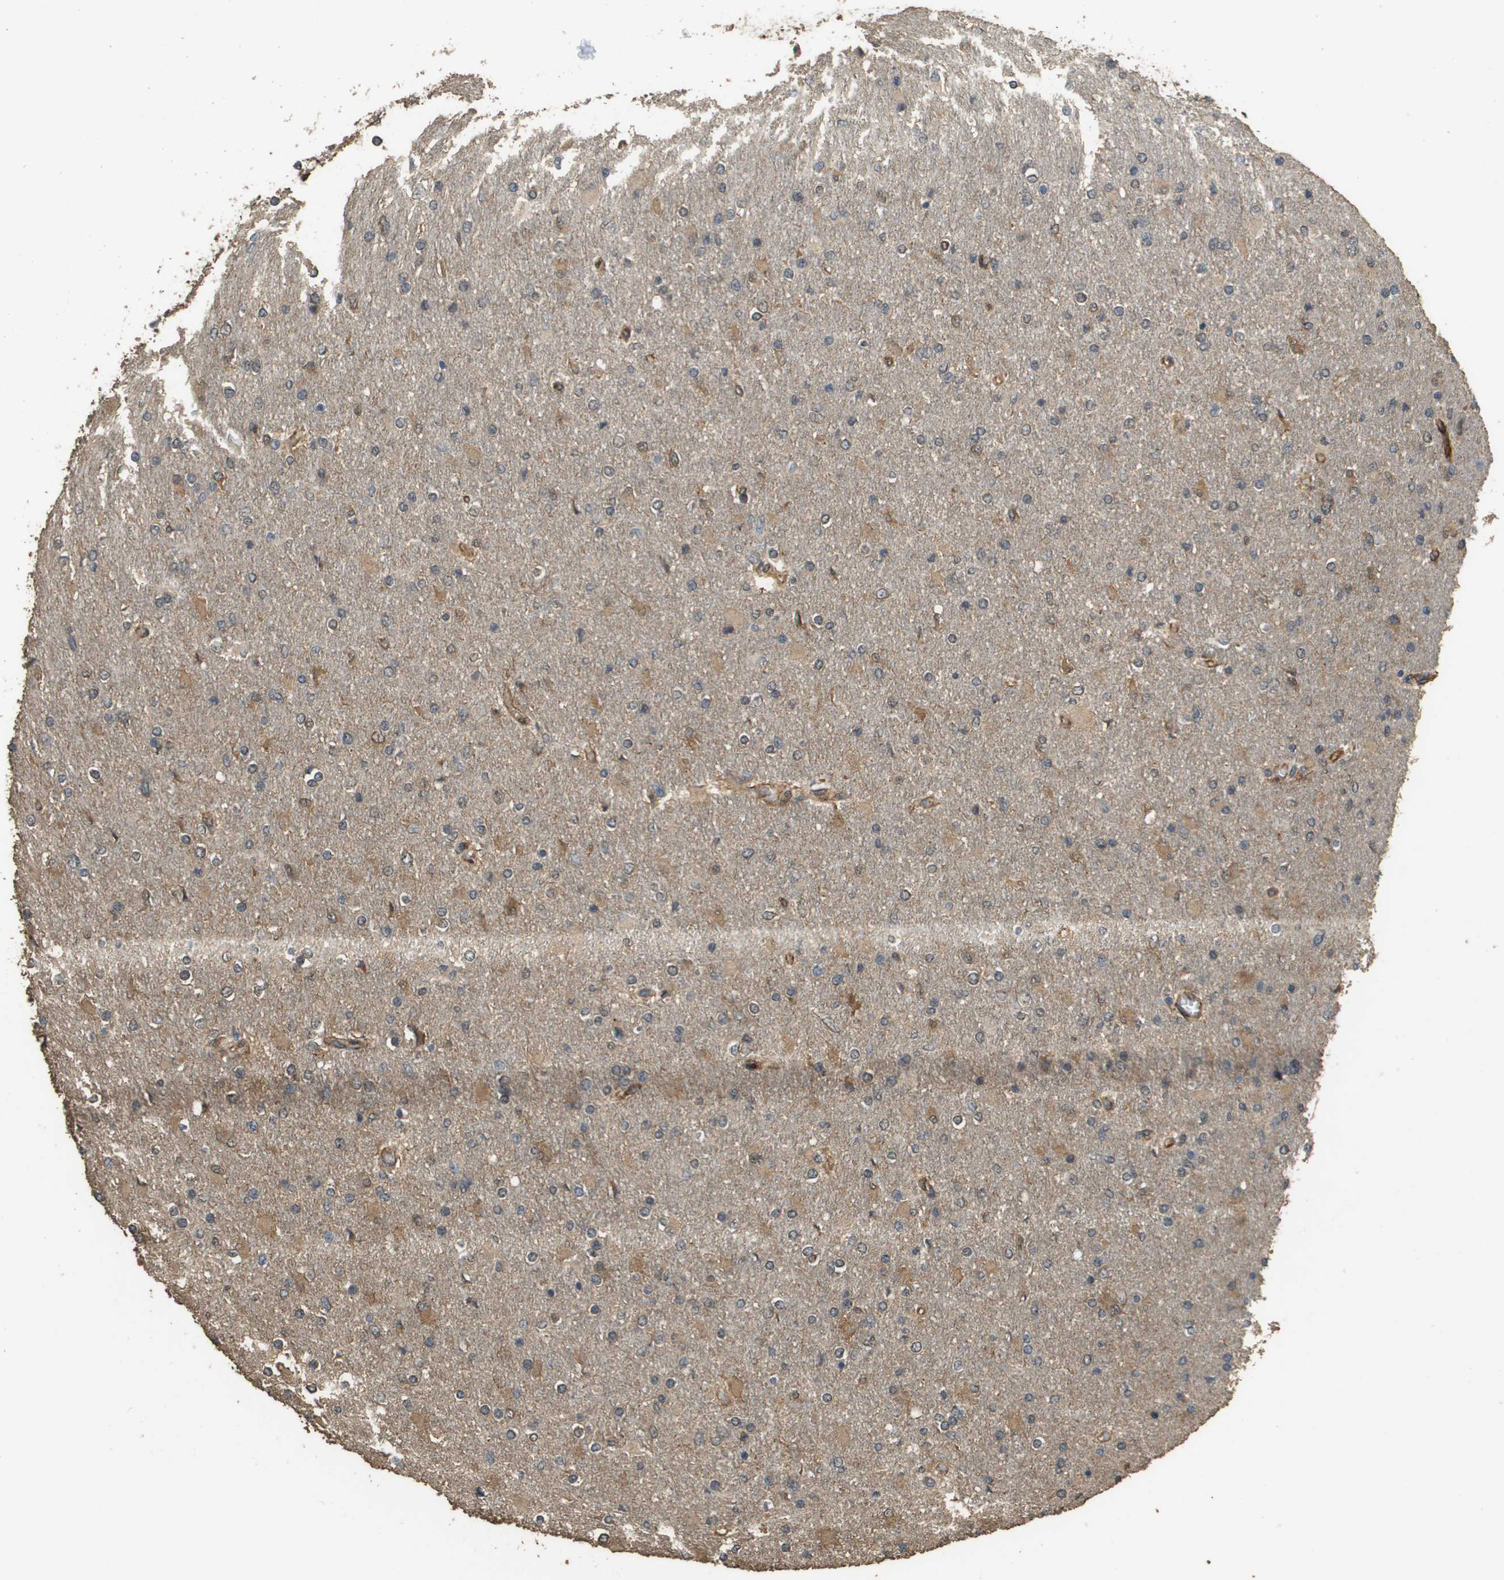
{"staining": {"intensity": "moderate", "quantity": "25%-75%", "location": "cytoplasmic/membranous"}, "tissue": "glioma", "cell_type": "Tumor cells", "image_type": "cancer", "snomed": [{"axis": "morphology", "description": "Glioma, malignant, High grade"}, {"axis": "topography", "description": "Cerebral cortex"}], "caption": "High-grade glioma (malignant) stained with immunohistochemistry (IHC) shows moderate cytoplasmic/membranous staining in about 25%-75% of tumor cells. The staining is performed using DAB (3,3'-diaminobenzidine) brown chromogen to label protein expression. The nuclei are counter-stained blue using hematoxylin.", "gene": "AAMP", "patient": {"sex": "female", "age": 36}}